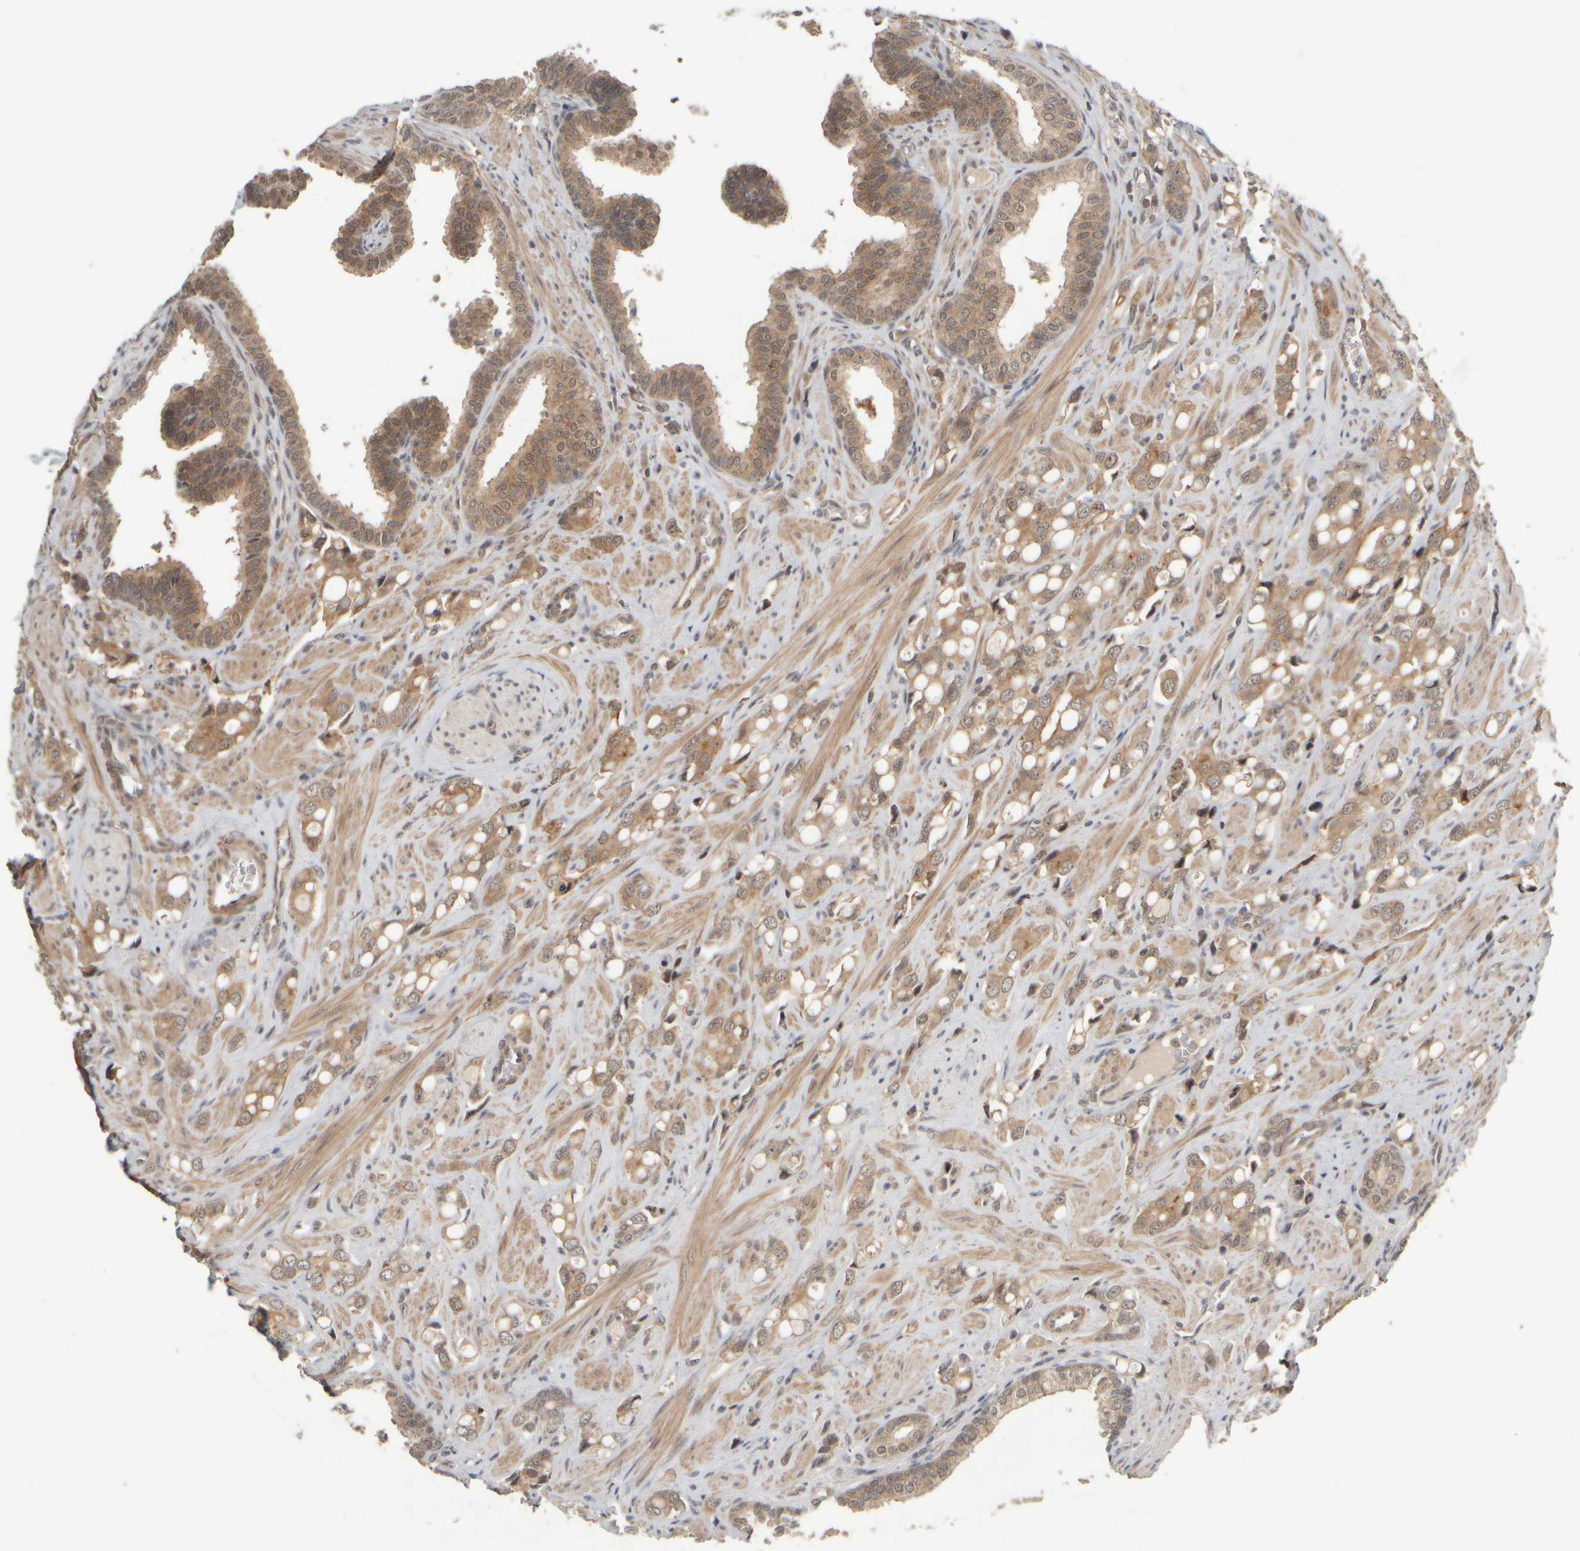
{"staining": {"intensity": "weak", "quantity": ">75%", "location": "cytoplasmic/membranous"}, "tissue": "prostate cancer", "cell_type": "Tumor cells", "image_type": "cancer", "snomed": [{"axis": "morphology", "description": "Adenocarcinoma, High grade"}, {"axis": "topography", "description": "Prostate"}], "caption": "Adenocarcinoma (high-grade) (prostate) stained with a protein marker exhibits weak staining in tumor cells.", "gene": "SYNRG", "patient": {"sex": "male", "age": 52}}